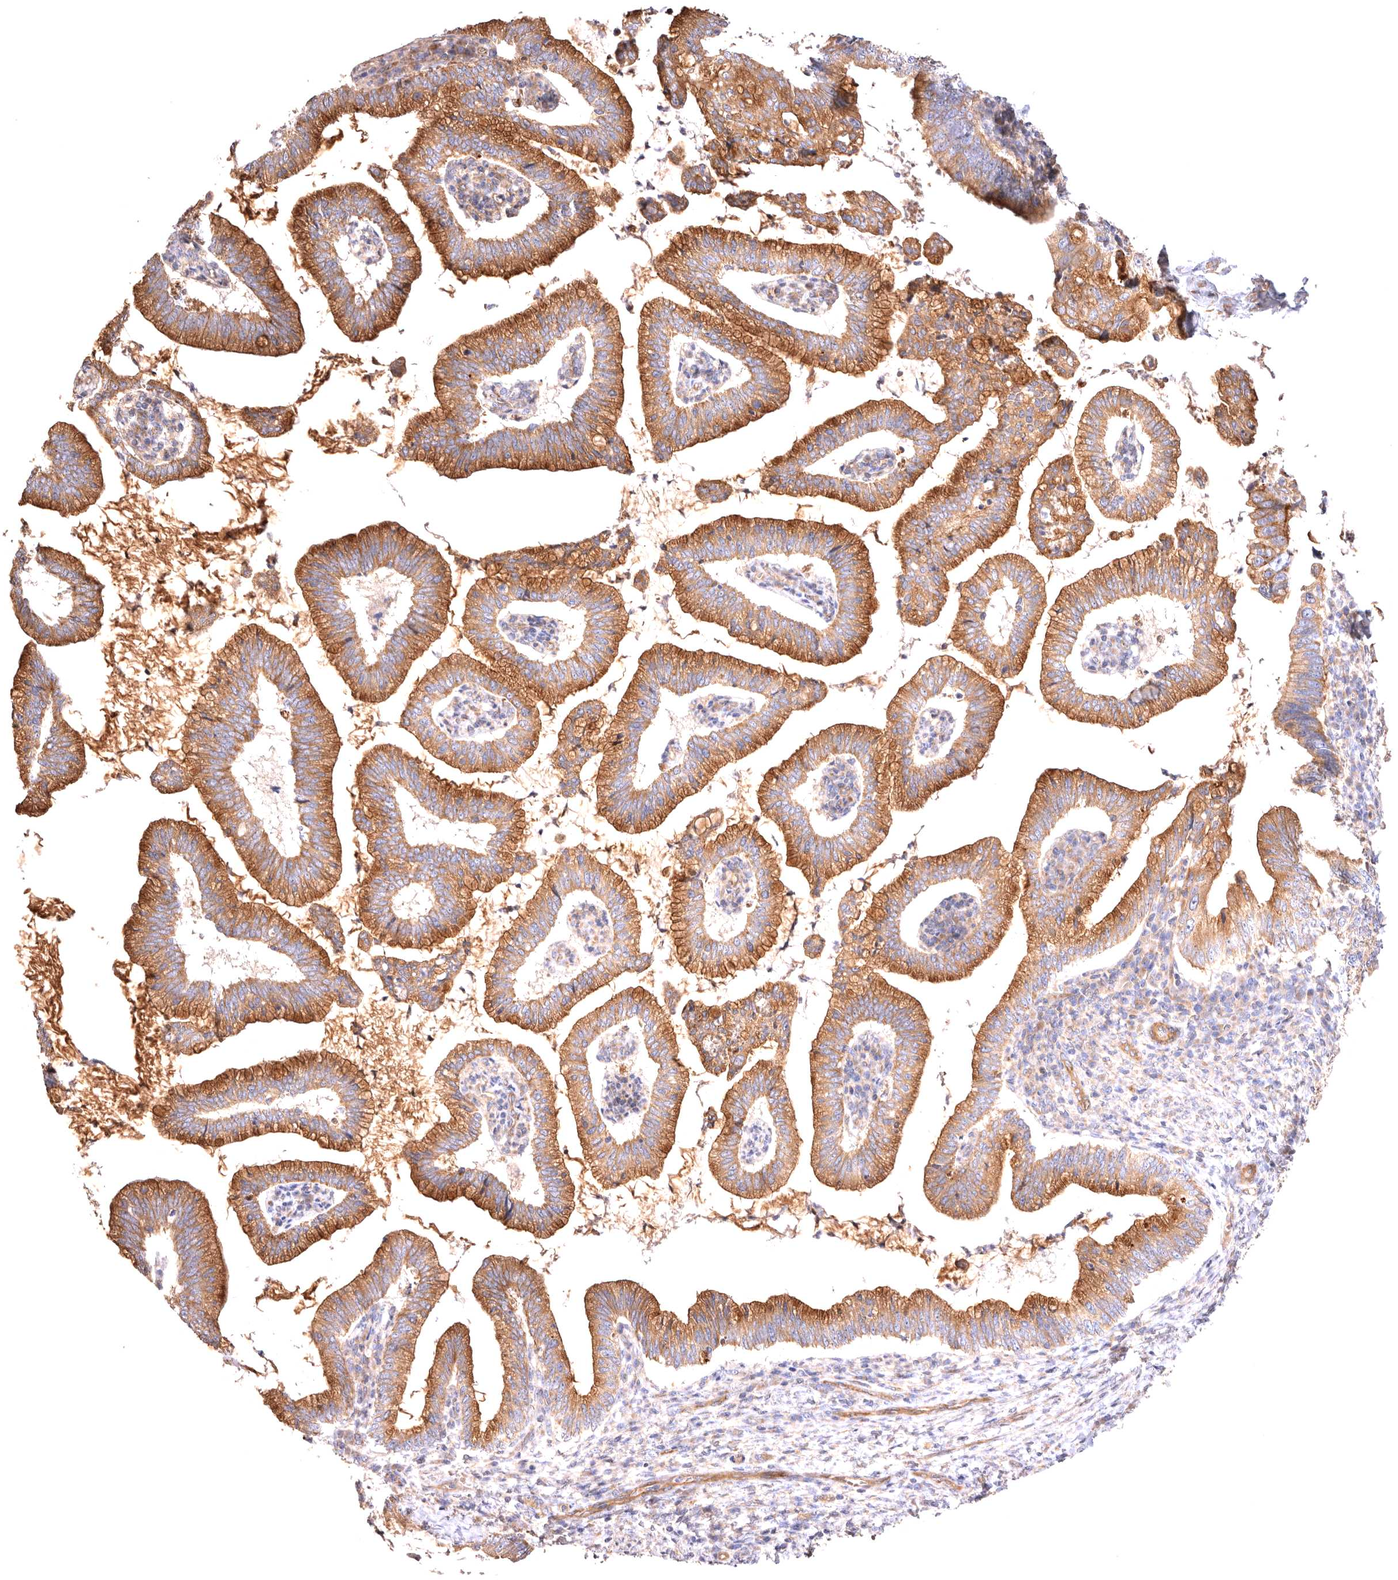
{"staining": {"intensity": "moderate", "quantity": ">75%", "location": "cytoplasmic/membranous"}, "tissue": "cervical cancer", "cell_type": "Tumor cells", "image_type": "cancer", "snomed": [{"axis": "morphology", "description": "Adenocarcinoma, NOS"}, {"axis": "topography", "description": "Cervix"}], "caption": "Tumor cells exhibit medium levels of moderate cytoplasmic/membranous staining in approximately >75% of cells in cervical cancer (adenocarcinoma).", "gene": "VPS45", "patient": {"sex": "female", "age": 36}}